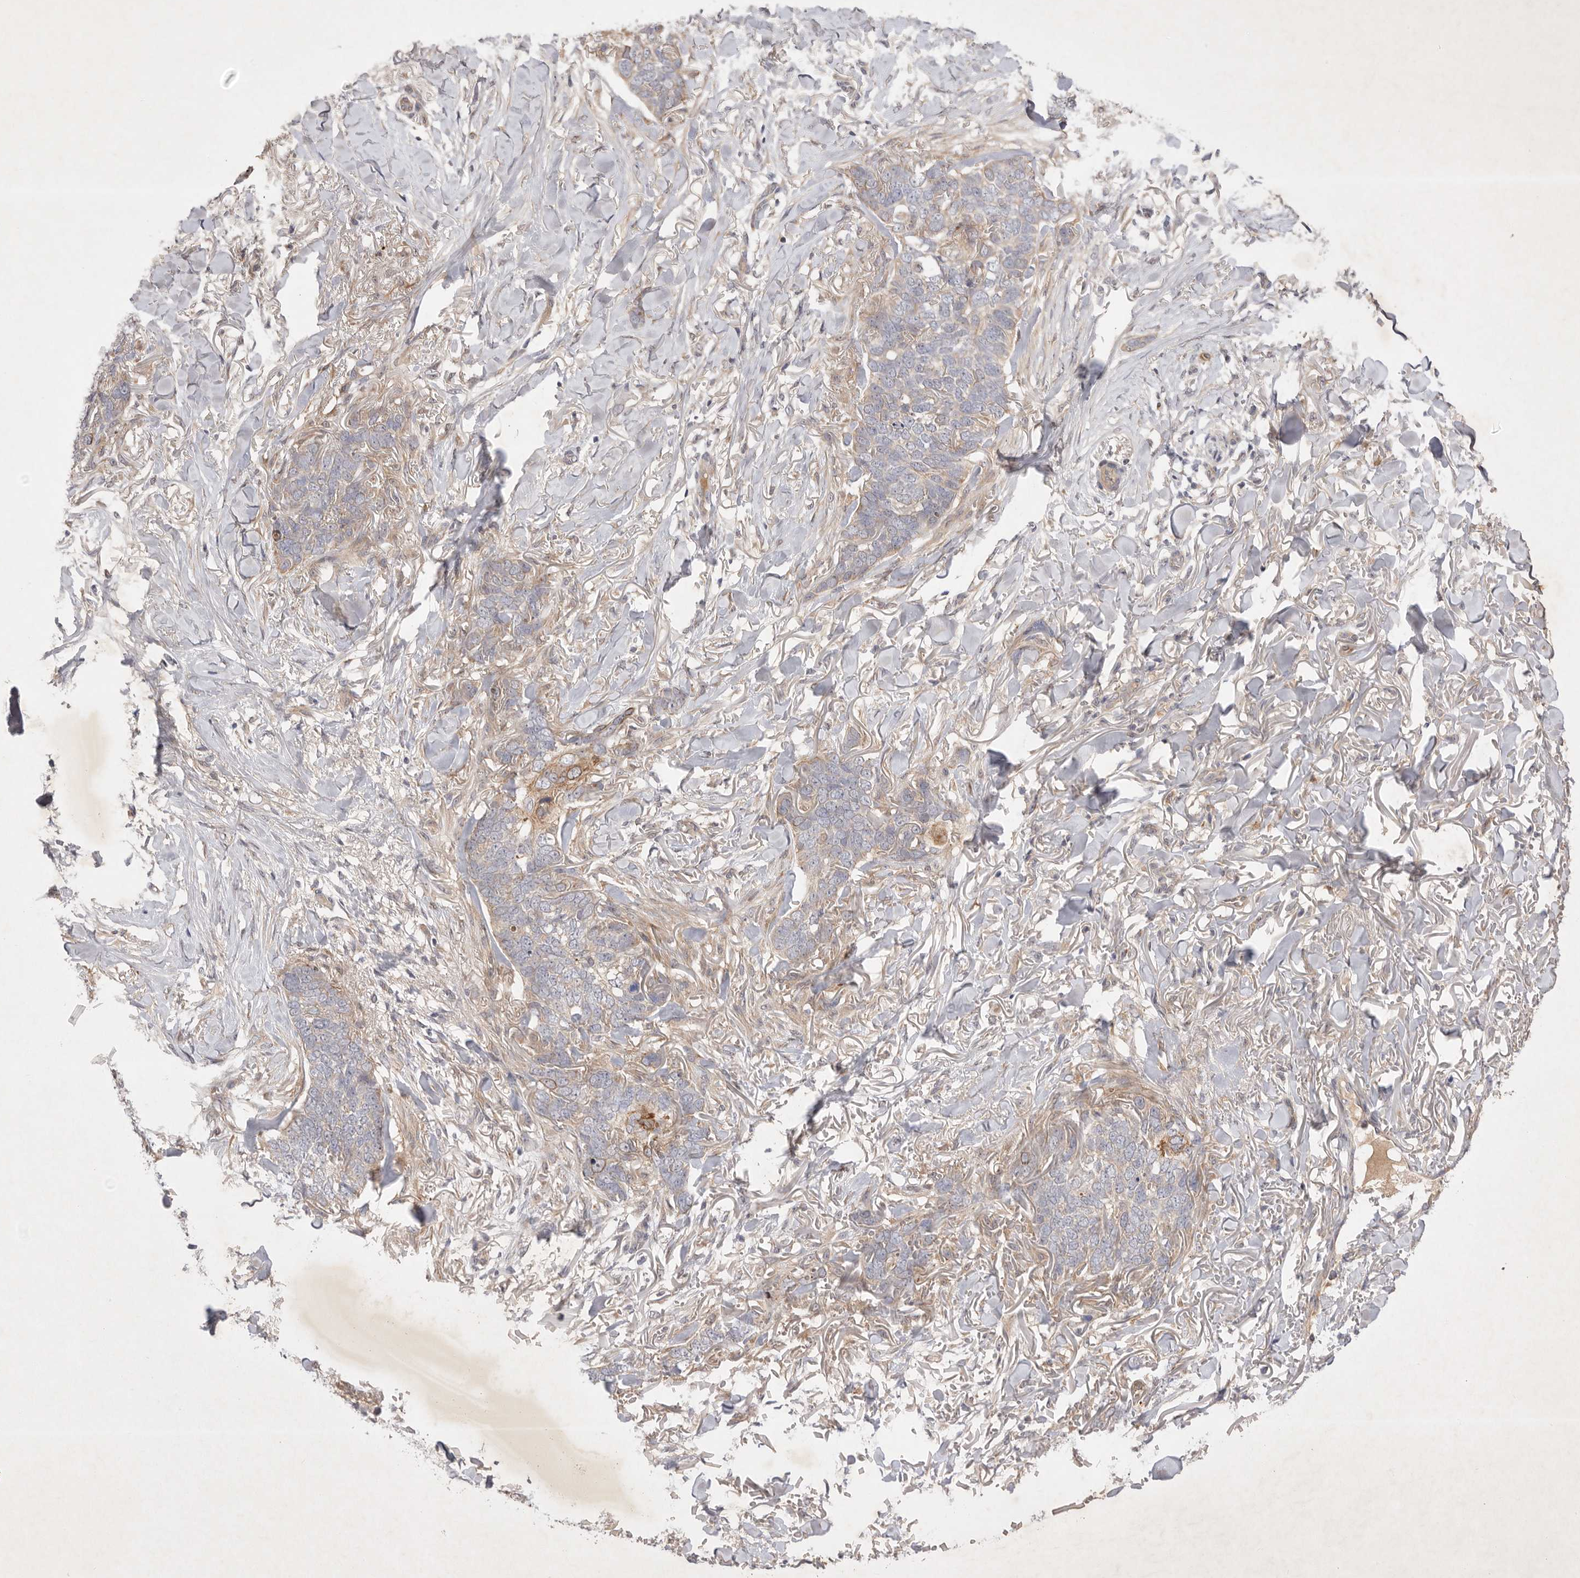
{"staining": {"intensity": "weak", "quantity": "<25%", "location": "cytoplasmic/membranous"}, "tissue": "skin cancer", "cell_type": "Tumor cells", "image_type": "cancer", "snomed": [{"axis": "morphology", "description": "Normal tissue, NOS"}, {"axis": "morphology", "description": "Basal cell carcinoma"}, {"axis": "topography", "description": "Skin"}], "caption": "This is an IHC photomicrograph of skin basal cell carcinoma. There is no expression in tumor cells.", "gene": "PTPDC1", "patient": {"sex": "male", "age": 77}}